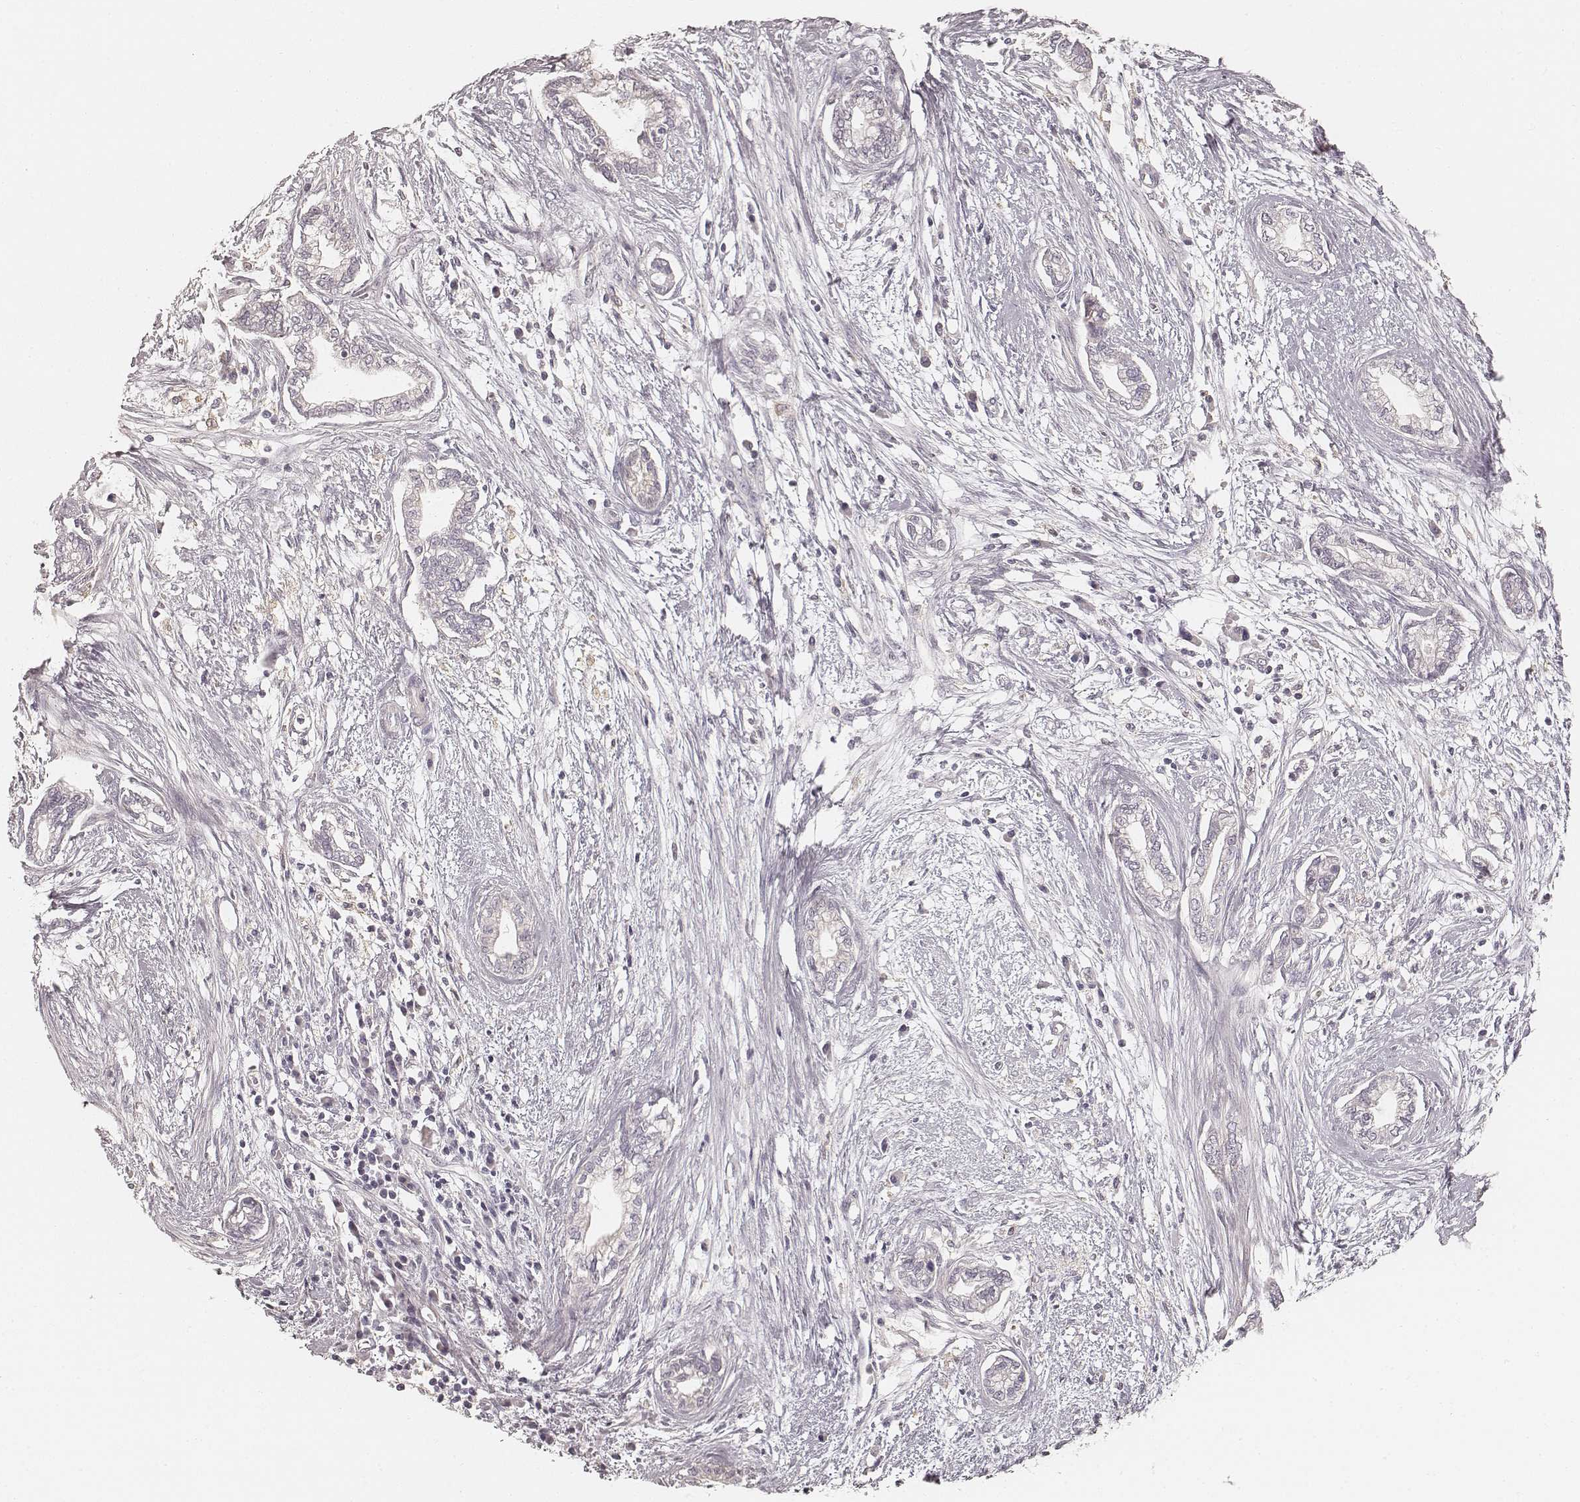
{"staining": {"intensity": "negative", "quantity": "none", "location": "none"}, "tissue": "cervical cancer", "cell_type": "Tumor cells", "image_type": "cancer", "snomed": [{"axis": "morphology", "description": "Adenocarcinoma, NOS"}, {"axis": "topography", "description": "Cervix"}], "caption": "The image reveals no significant expression in tumor cells of cervical cancer (adenocarcinoma).", "gene": "FMNL2", "patient": {"sex": "female", "age": 62}}